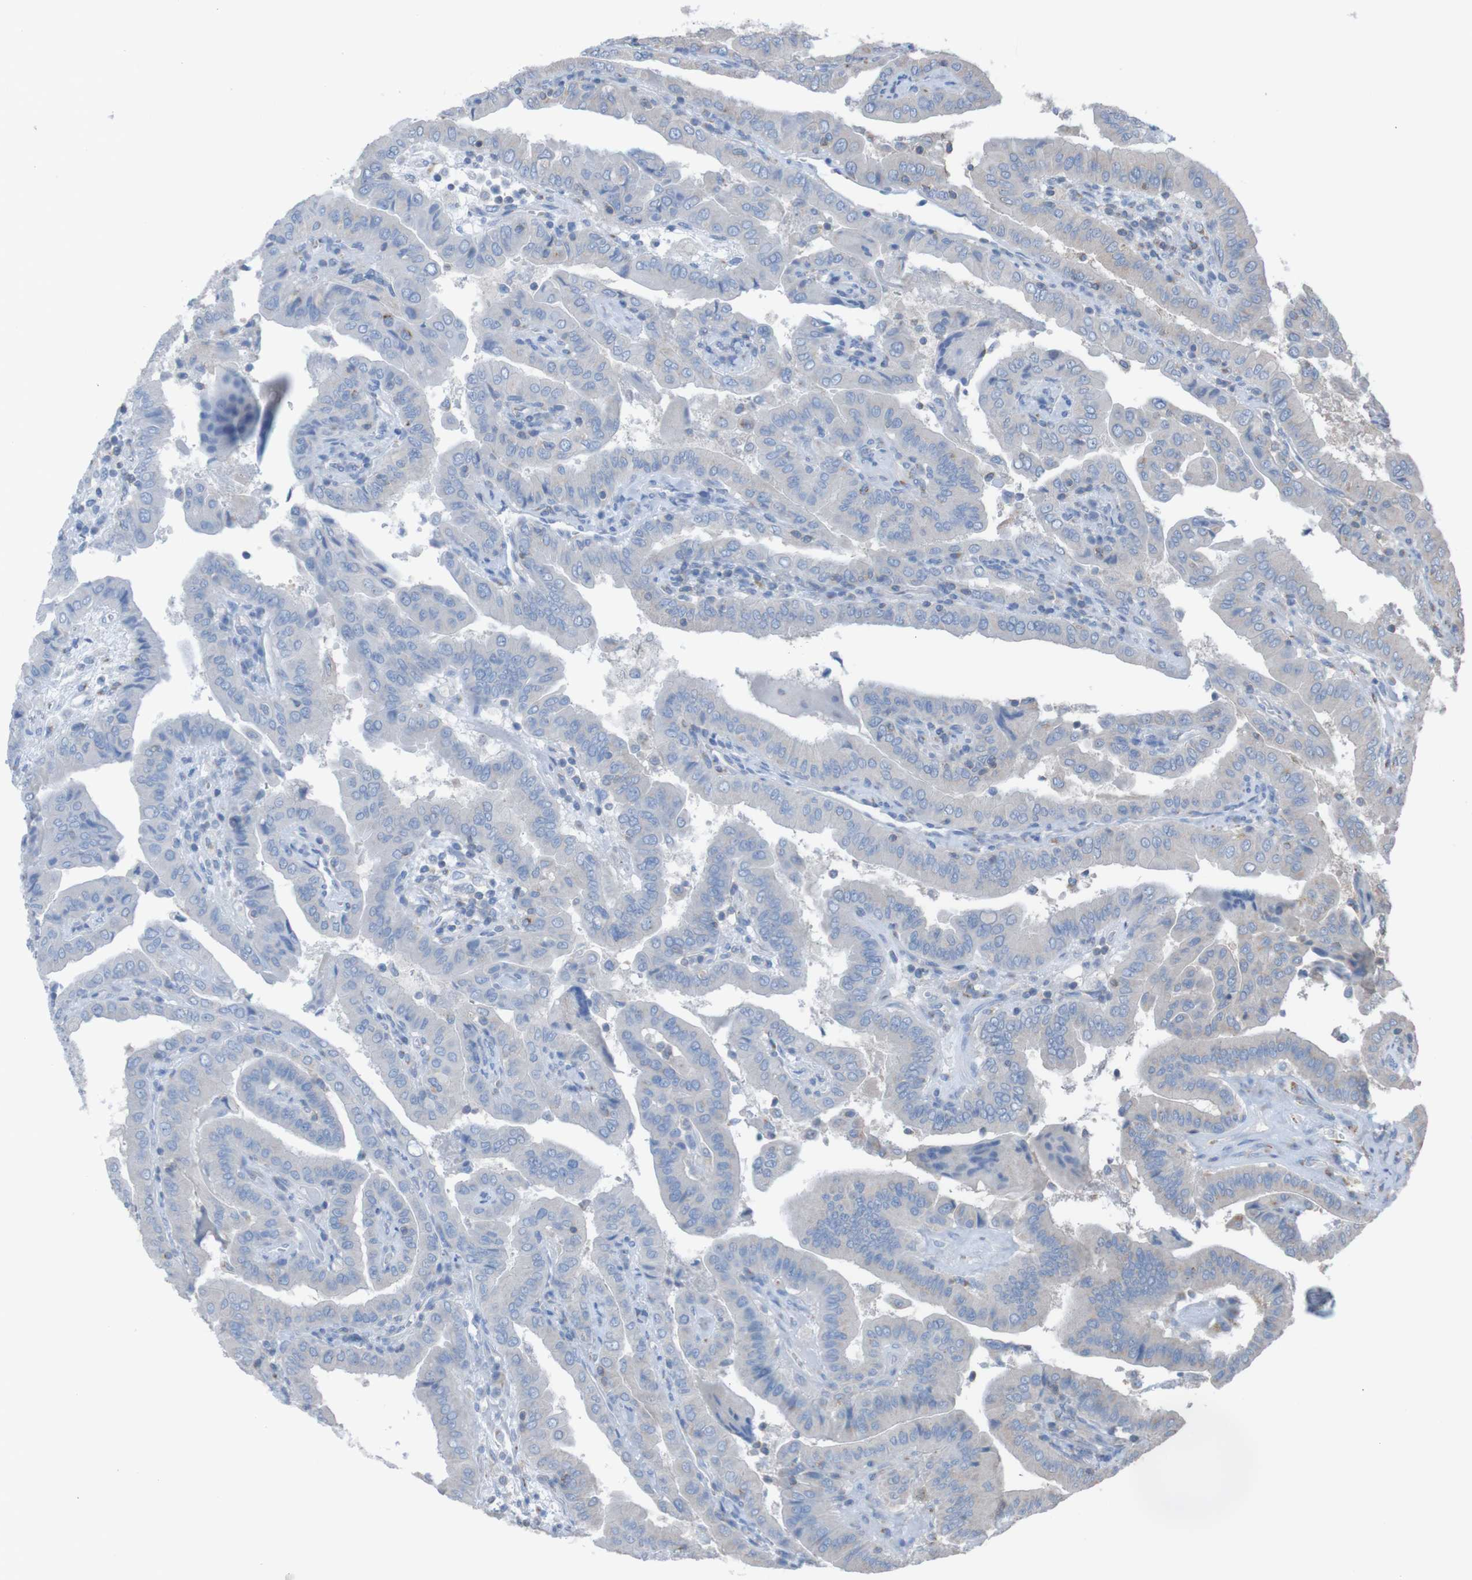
{"staining": {"intensity": "negative", "quantity": "none", "location": "none"}, "tissue": "thyroid cancer", "cell_type": "Tumor cells", "image_type": "cancer", "snomed": [{"axis": "morphology", "description": "Papillary adenocarcinoma, NOS"}, {"axis": "topography", "description": "Thyroid gland"}], "caption": "IHC photomicrograph of neoplastic tissue: human thyroid cancer (papillary adenocarcinoma) stained with DAB reveals no significant protein positivity in tumor cells. (DAB IHC visualized using brightfield microscopy, high magnification).", "gene": "MINAR1", "patient": {"sex": "male", "age": 33}}